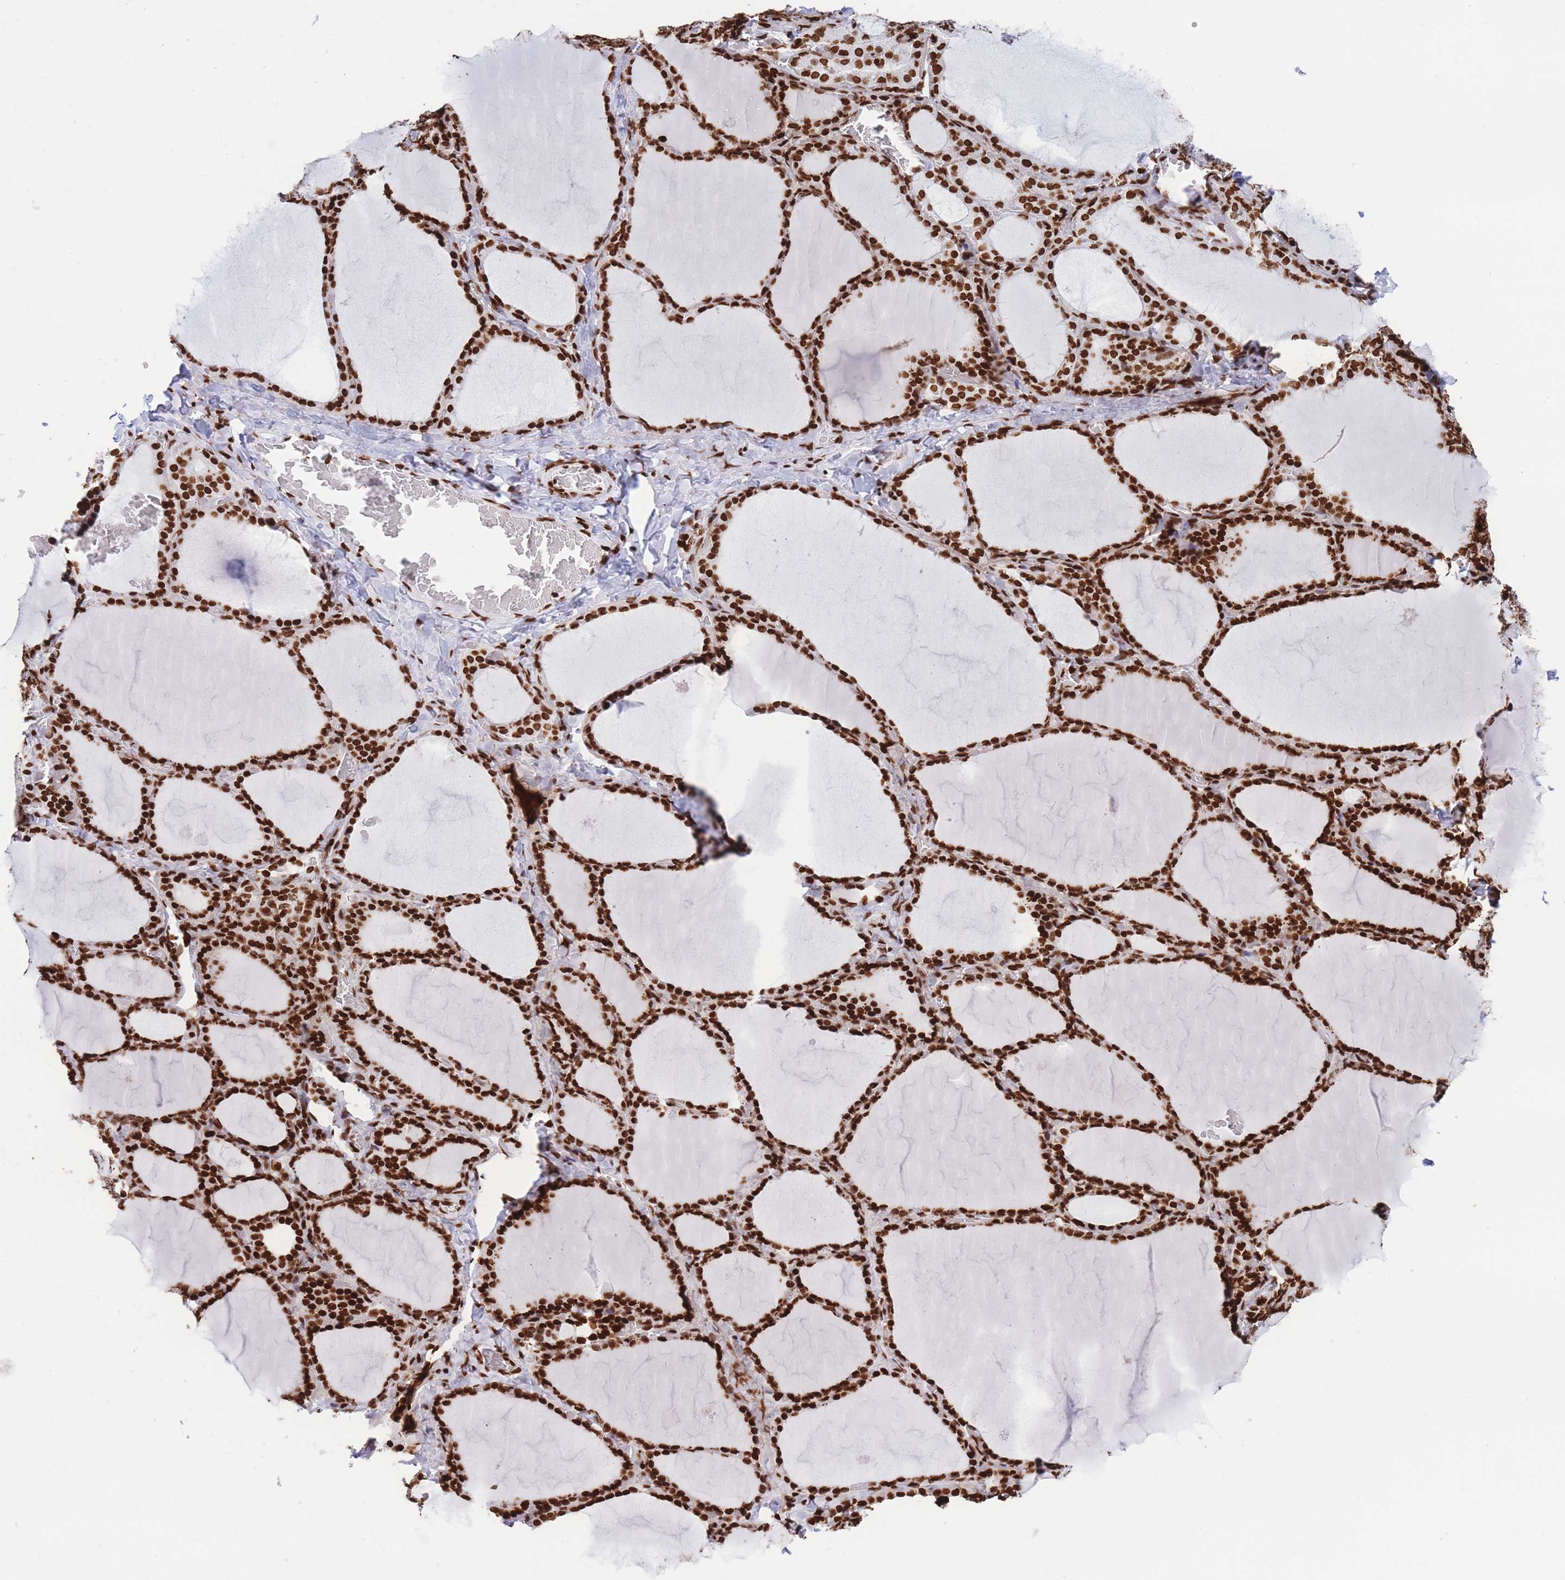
{"staining": {"intensity": "strong", "quantity": ">75%", "location": "nuclear"}, "tissue": "thyroid gland", "cell_type": "Glandular cells", "image_type": "normal", "snomed": [{"axis": "morphology", "description": "Normal tissue, NOS"}, {"axis": "topography", "description": "Thyroid gland"}], "caption": "IHC staining of normal thyroid gland, which displays high levels of strong nuclear expression in about >75% of glandular cells indicating strong nuclear protein staining. The staining was performed using DAB (3,3'-diaminobenzidine) (brown) for protein detection and nuclei were counterstained in hematoxylin (blue).", "gene": "H2BC10", "patient": {"sex": "female", "age": 39}}